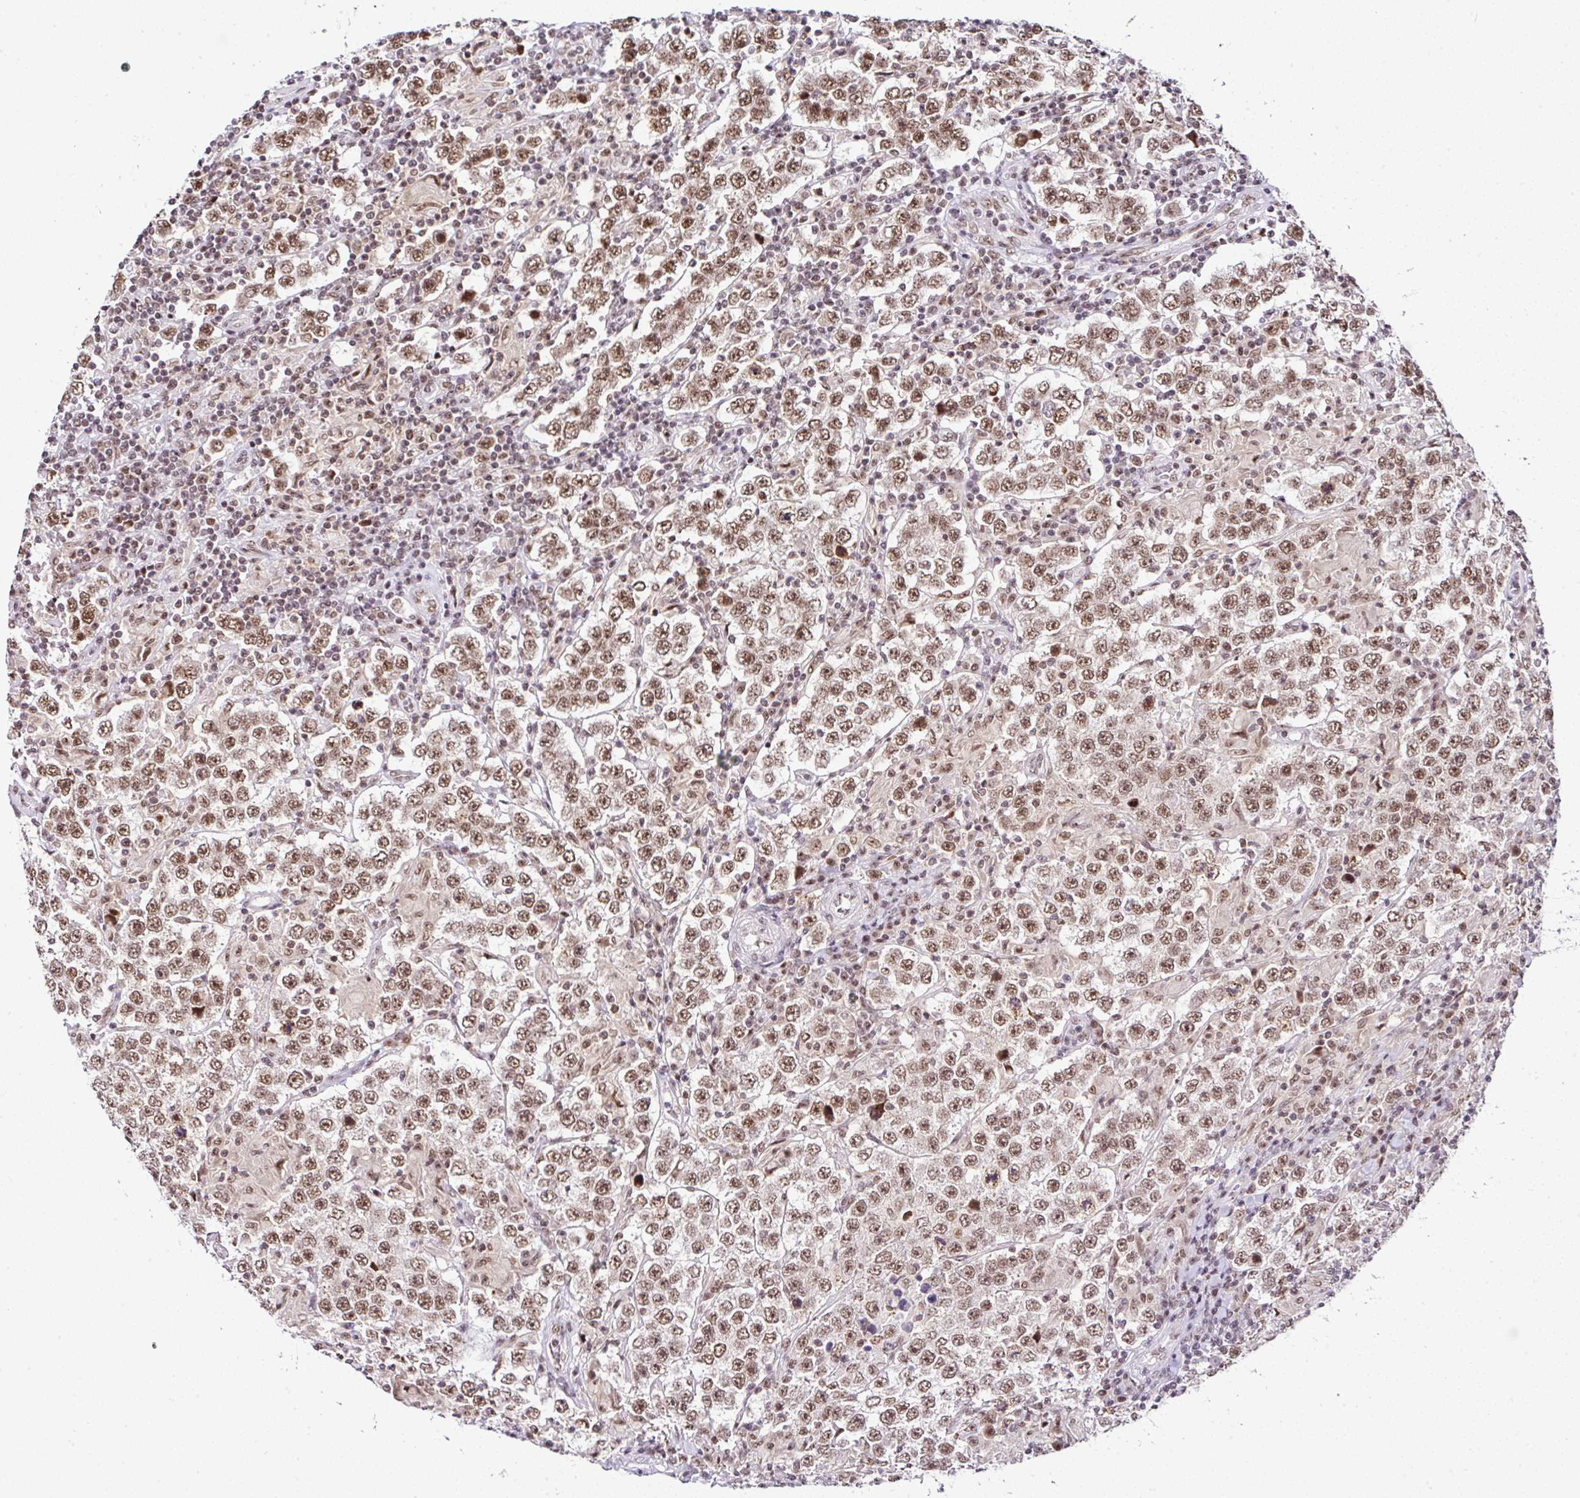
{"staining": {"intensity": "moderate", "quantity": ">75%", "location": "nuclear"}, "tissue": "testis cancer", "cell_type": "Tumor cells", "image_type": "cancer", "snomed": [{"axis": "morphology", "description": "Normal tissue, NOS"}, {"axis": "morphology", "description": "Urothelial carcinoma, High grade"}, {"axis": "morphology", "description": "Seminoma, NOS"}, {"axis": "morphology", "description": "Carcinoma, Embryonal, NOS"}, {"axis": "topography", "description": "Urinary bladder"}, {"axis": "topography", "description": "Testis"}], "caption": "Immunohistochemistry photomicrograph of human embryonal carcinoma (testis) stained for a protein (brown), which displays medium levels of moderate nuclear expression in approximately >75% of tumor cells.", "gene": "PTPN2", "patient": {"sex": "male", "age": 41}}